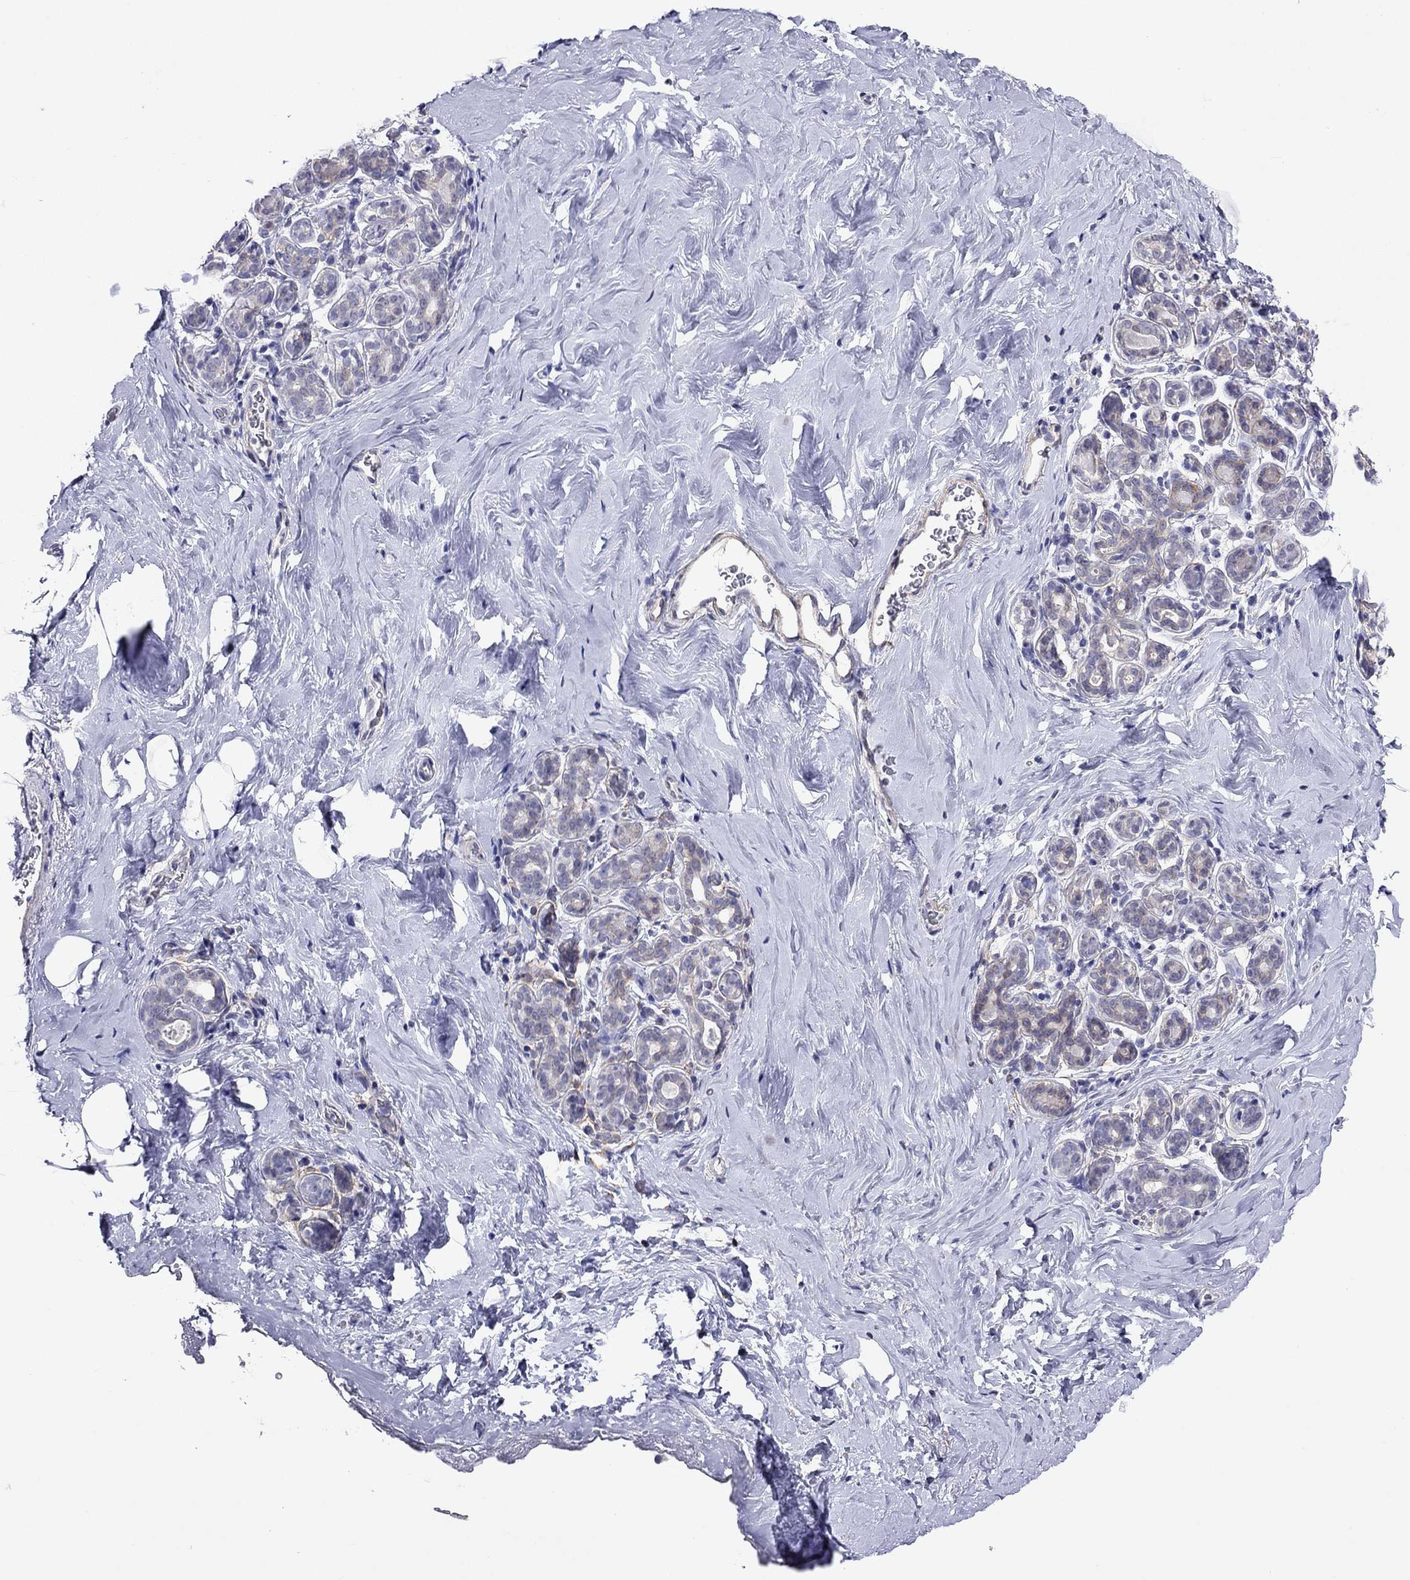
{"staining": {"intensity": "negative", "quantity": "none", "location": "none"}, "tissue": "breast", "cell_type": "Adipocytes", "image_type": "normal", "snomed": [{"axis": "morphology", "description": "Normal tissue, NOS"}, {"axis": "topography", "description": "Skin"}, {"axis": "topography", "description": "Breast"}], "caption": "Unremarkable breast was stained to show a protein in brown. There is no significant positivity in adipocytes. (DAB immunohistochemistry visualized using brightfield microscopy, high magnification).", "gene": "MYMX", "patient": {"sex": "female", "age": 43}}